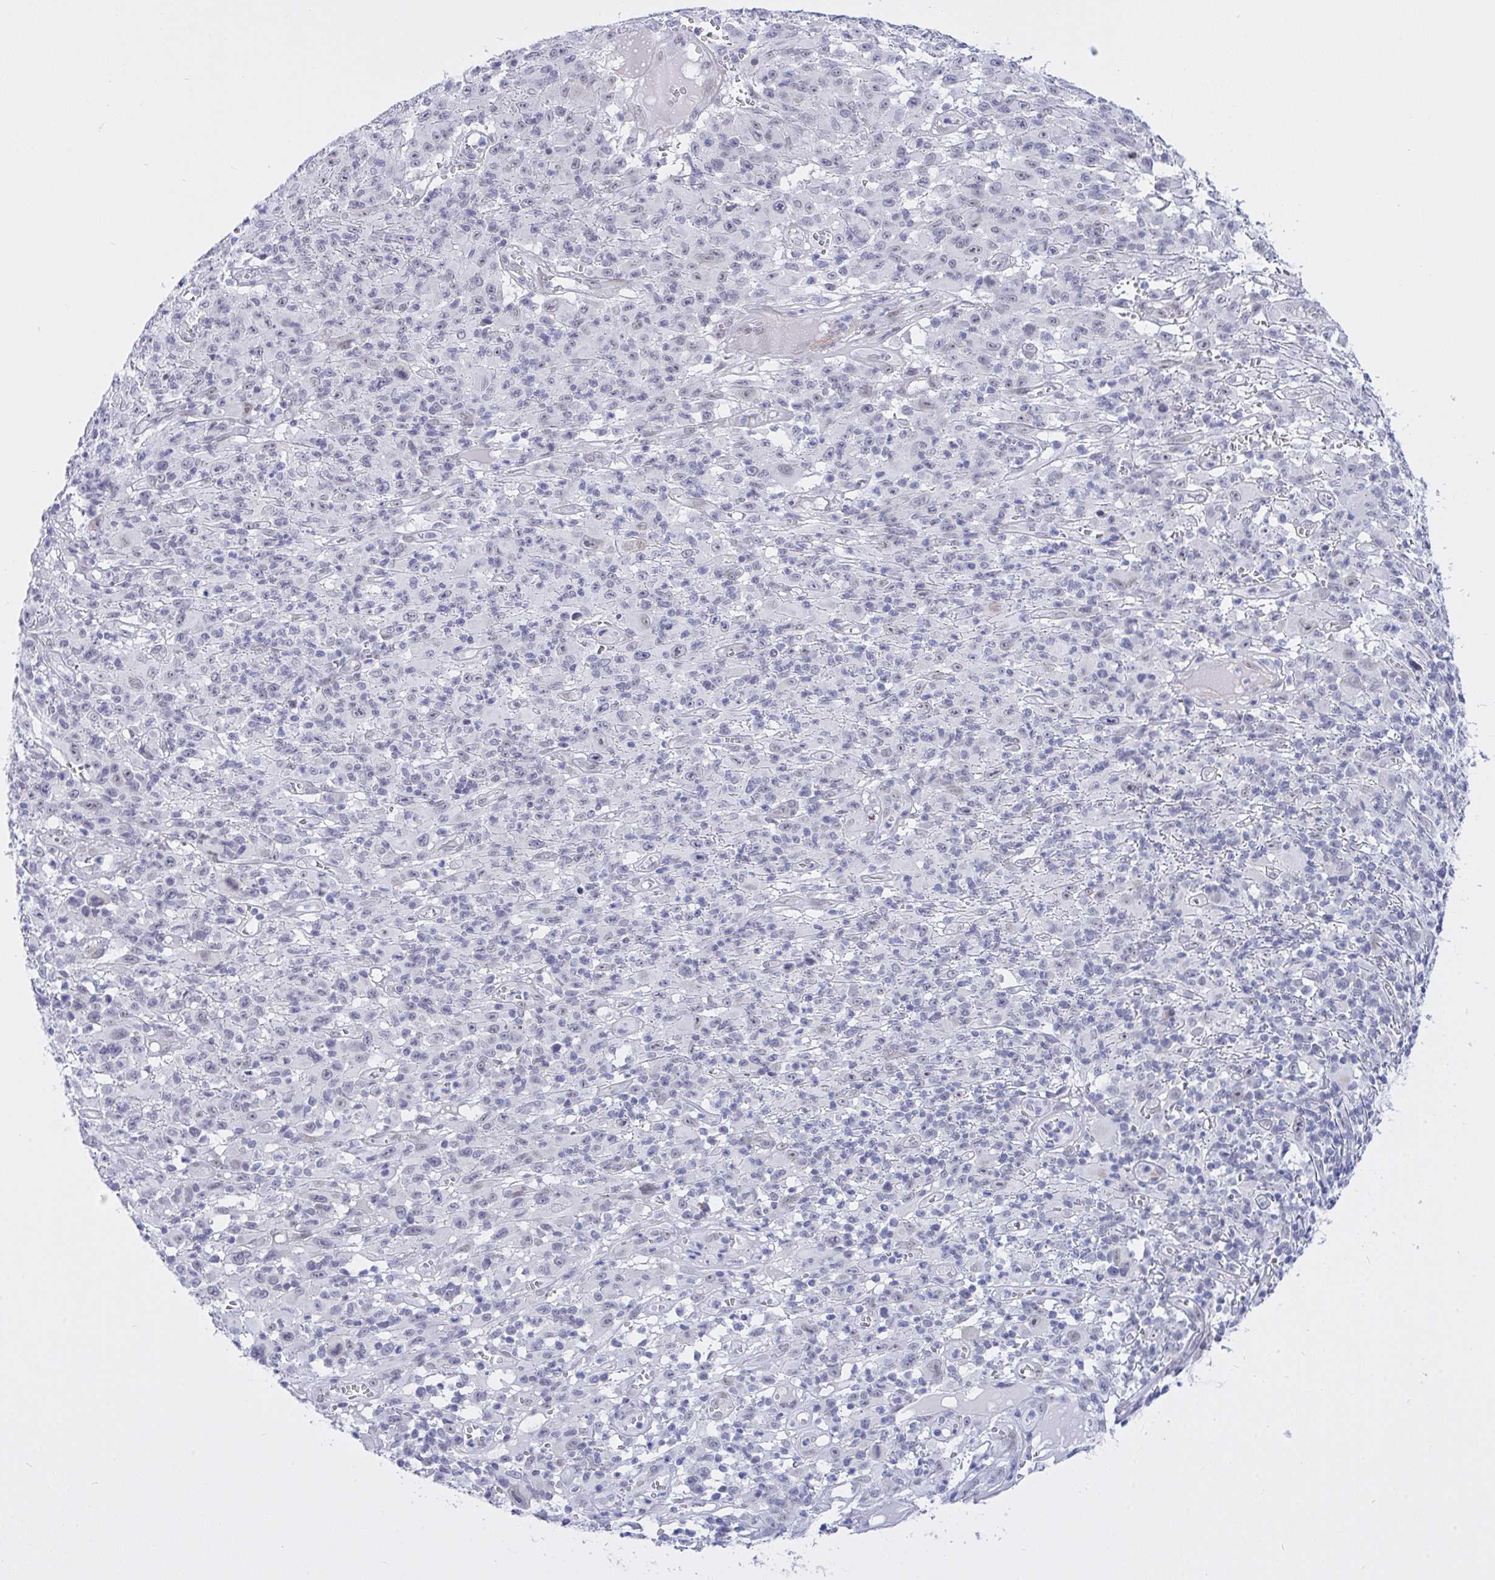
{"staining": {"intensity": "negative", "quantity": "none", "location": "none"}, "tissue": "melanoma", "cell_type": "Tumor cells", "image_type": "cancer", "snomed": [{"axis": "morphology", "description": "Malignant melanoma, NOS"}, {"axis": "topography", "description": "Skin"}], "caption": "This is a histopathology image of immunohistochemistry (IHC) staining of malignant melanoma, which shows no expression in tumor cells.", "gene": "FBXL22", "patient": {"sex": "male", "age": 46}}